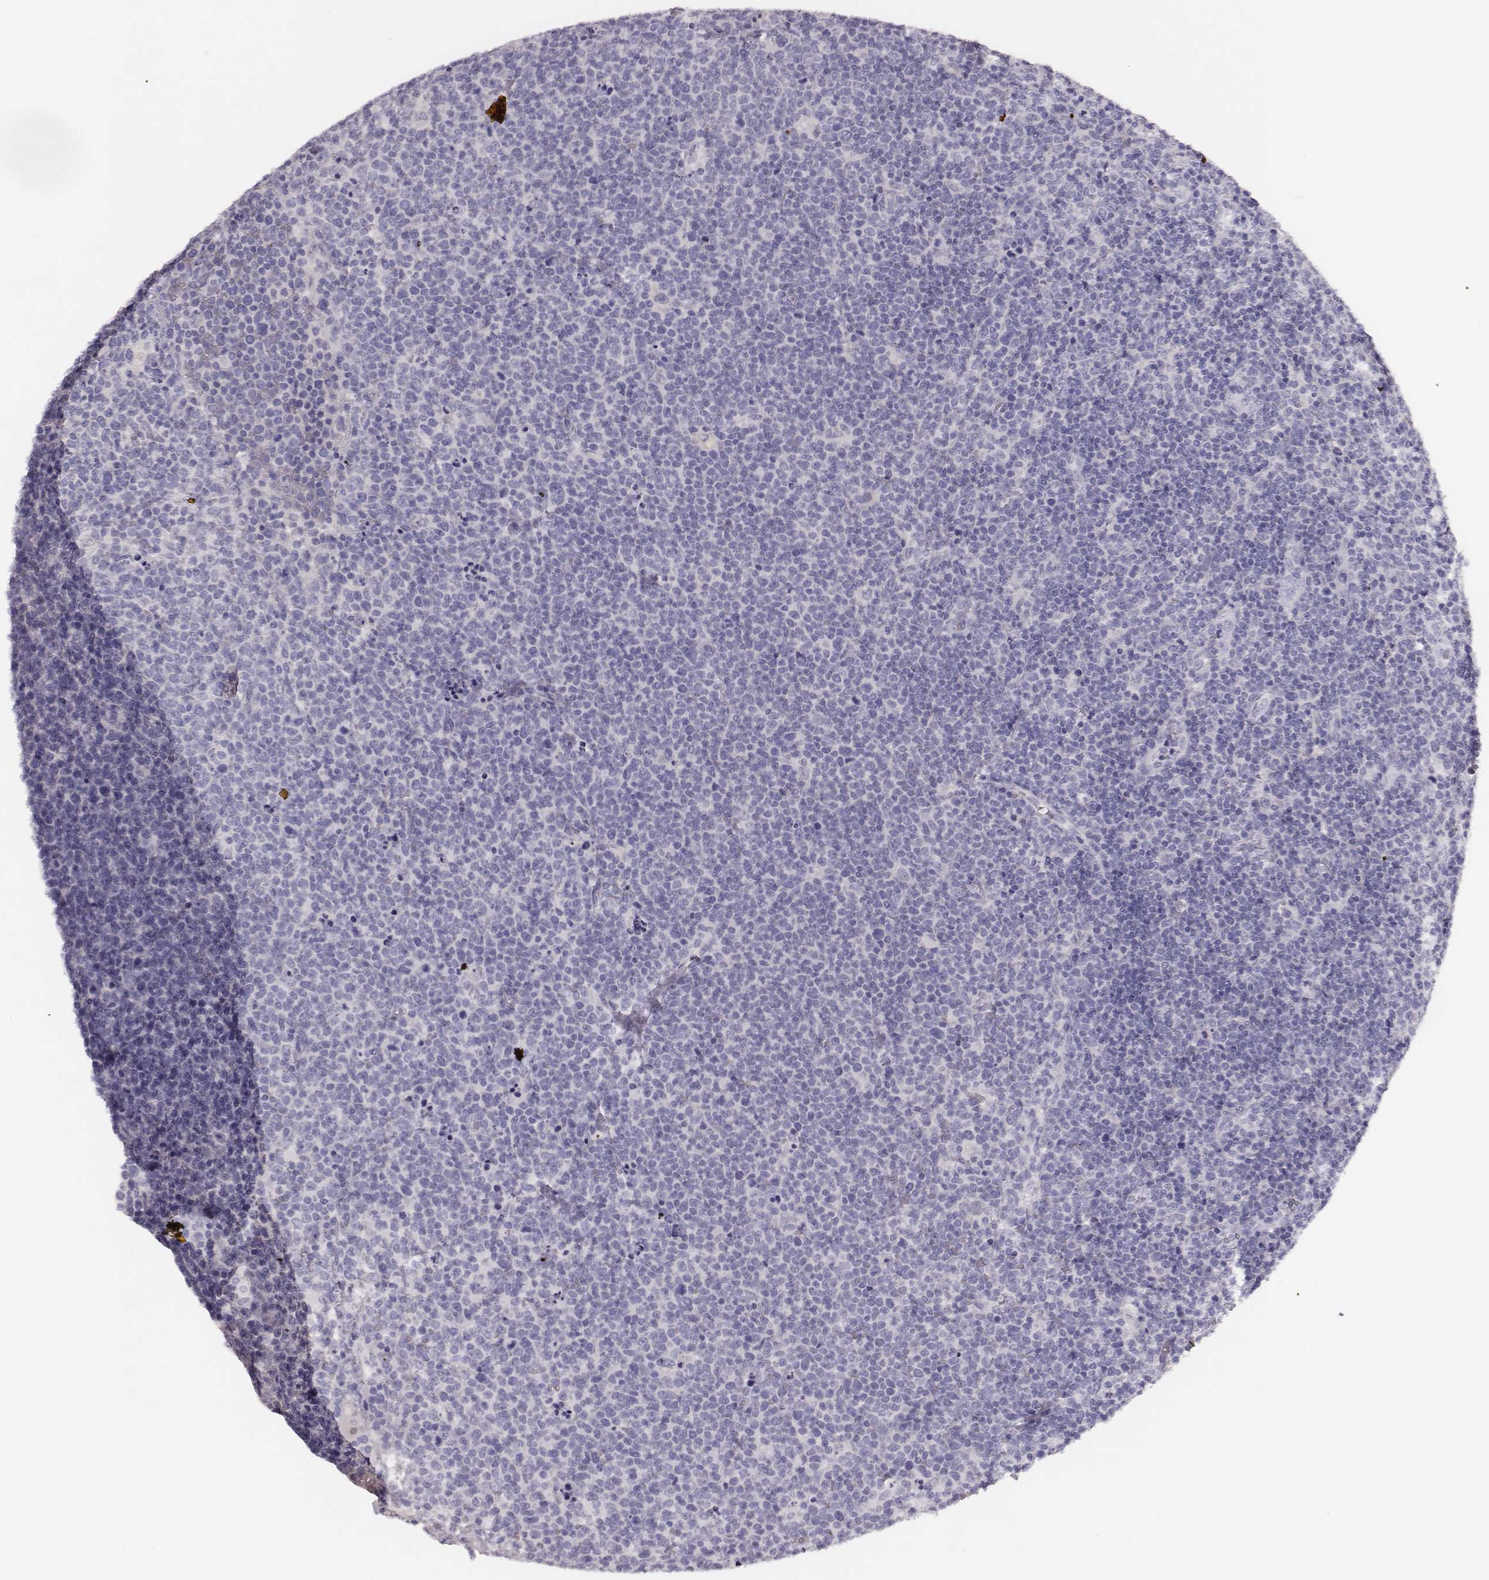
{"staining": {"intensity": "negative", "quantity": "none", "location": "none"}, "tissue": "lymphoma", "cell_type": "Tumor cells", "image_type": "cancer", "snomed": [{"axis": "morphology", "description": "Malignant lymphoma, non-Hodgkin's type, High grade"}, {"axis": "topography", "description": "Lymph node"}], "caption": "An immunohistochemistry (IHC) photomicrograph of lymphoma is shown. There is no staining in tumor cells of lymphoma. Nuclei are stained in blue.", "gene": "MYH6", "patient": {"sex": "male", "age": 61}}